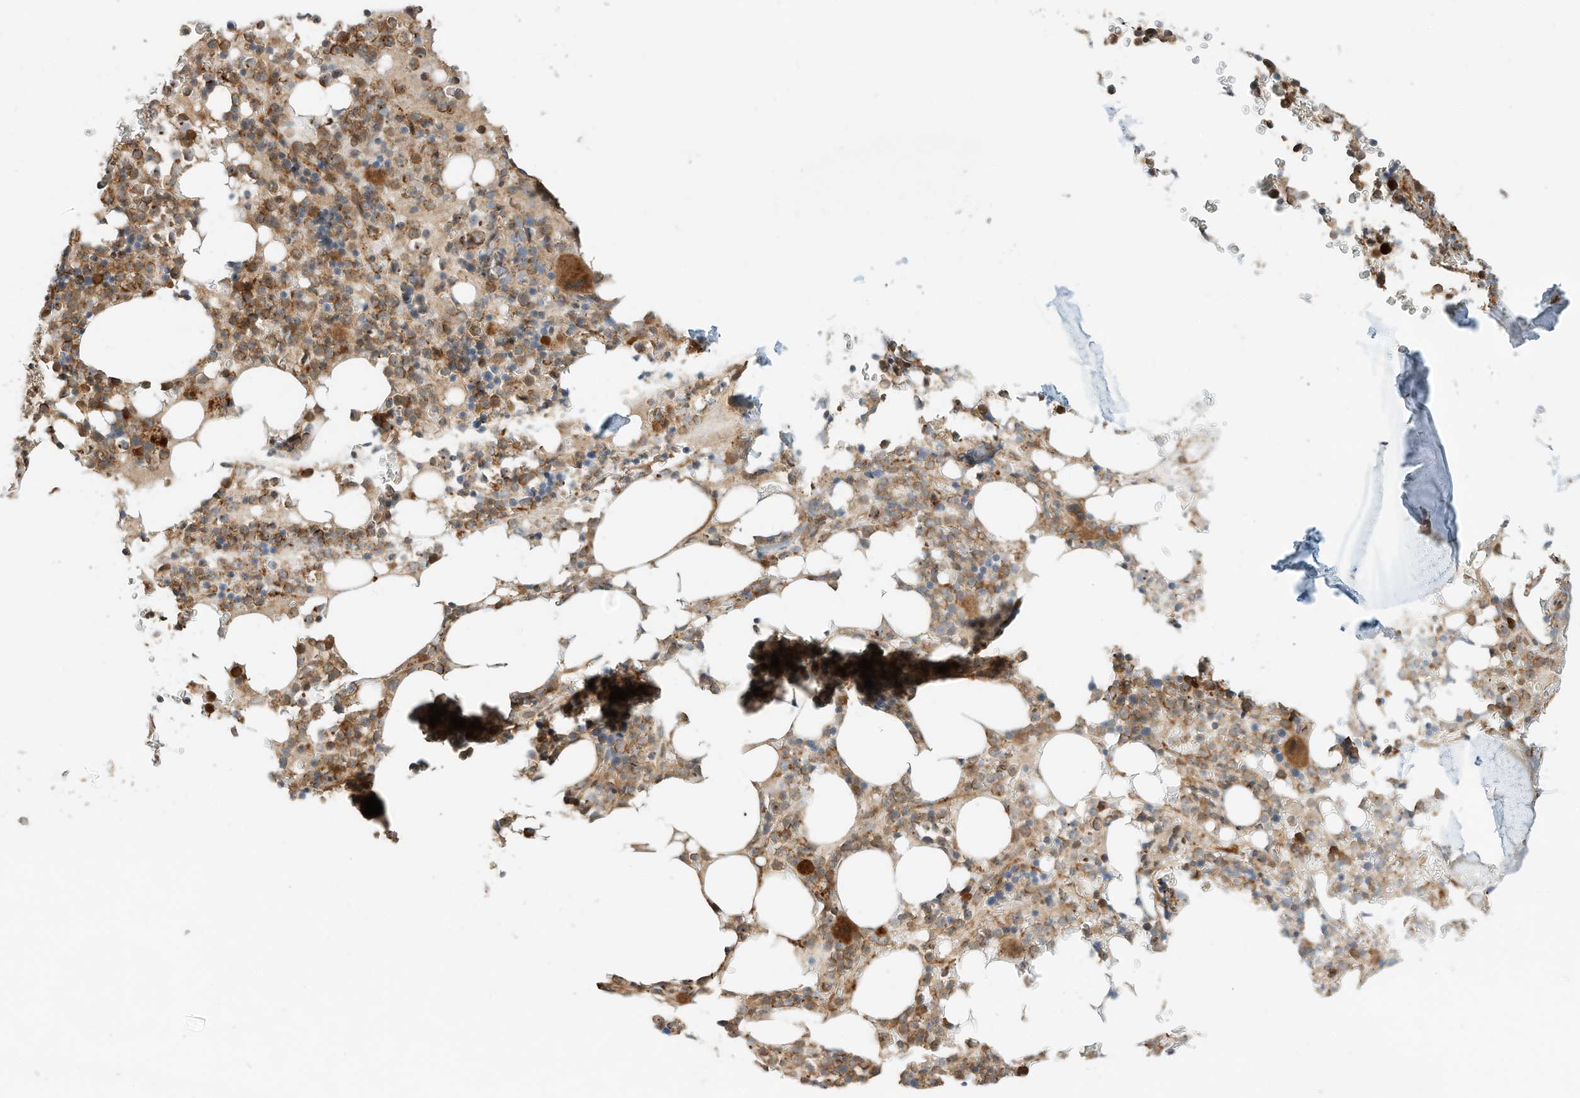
{"staining": {"intensity": "moderate", "quantity": "25%-75%", "location": "cytoplasmic/membranous"}, "tissue": "bone marrow", "cell_type": "Hematopoietic cells", "image_type": "normal", "snomed": [{"axis": "morphology", "description": "Normal tissue, NOS"}, {"axis": "topography", "description": "Bone marrow"}], "caption": "Immunohistochemistry micrograph of unremarkable bone marrow stained for a protein (brown), which displays medium levels of moderate cytoplasmic/membranous expression in approximately 25%-75% of hematopoietic cells.", "gene": "CPAMD8", "patient": {"sex": "male", "age": 58}}